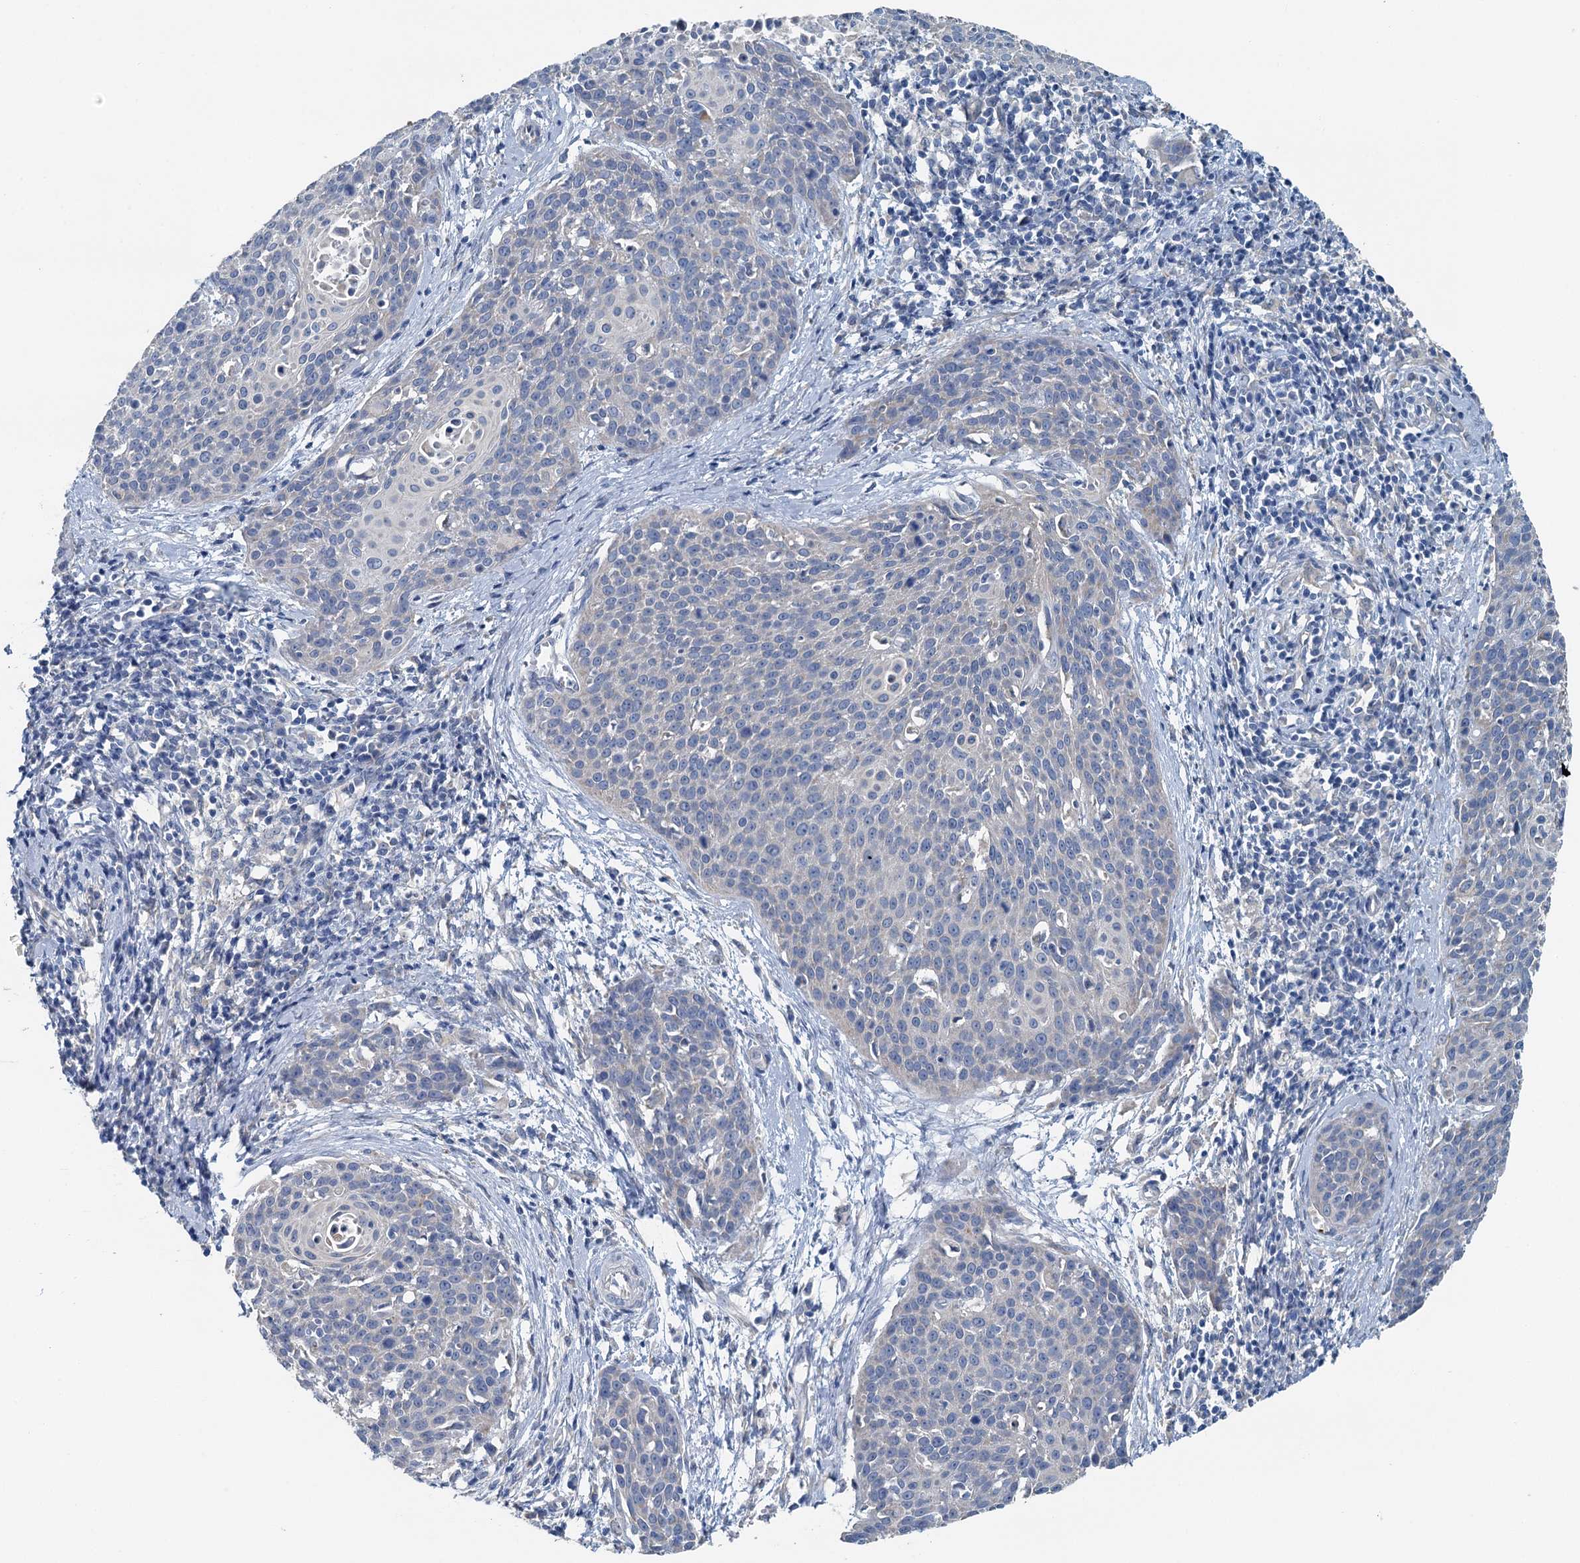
{"staining": {"intensity": "negative", "quantity": "none", "location": "none"}, "tissue": "cervical cancer", "cell_type": "Tumor cells", "image_type": "cancer", "snomed": [{"axis": "morphology", "description": "Squamous cell carcinoma, NOS"}, {"axis": "topography", "description": "Cervix"}], "caption": "Tumor cells show no significant positivity in cervical cancer. The staining is performed using DAB brown chromogen with nuclei counter-stained in using hematoxylin.", "gene": "C6orf120", "patient": {"sex": "female", "age": 38}}